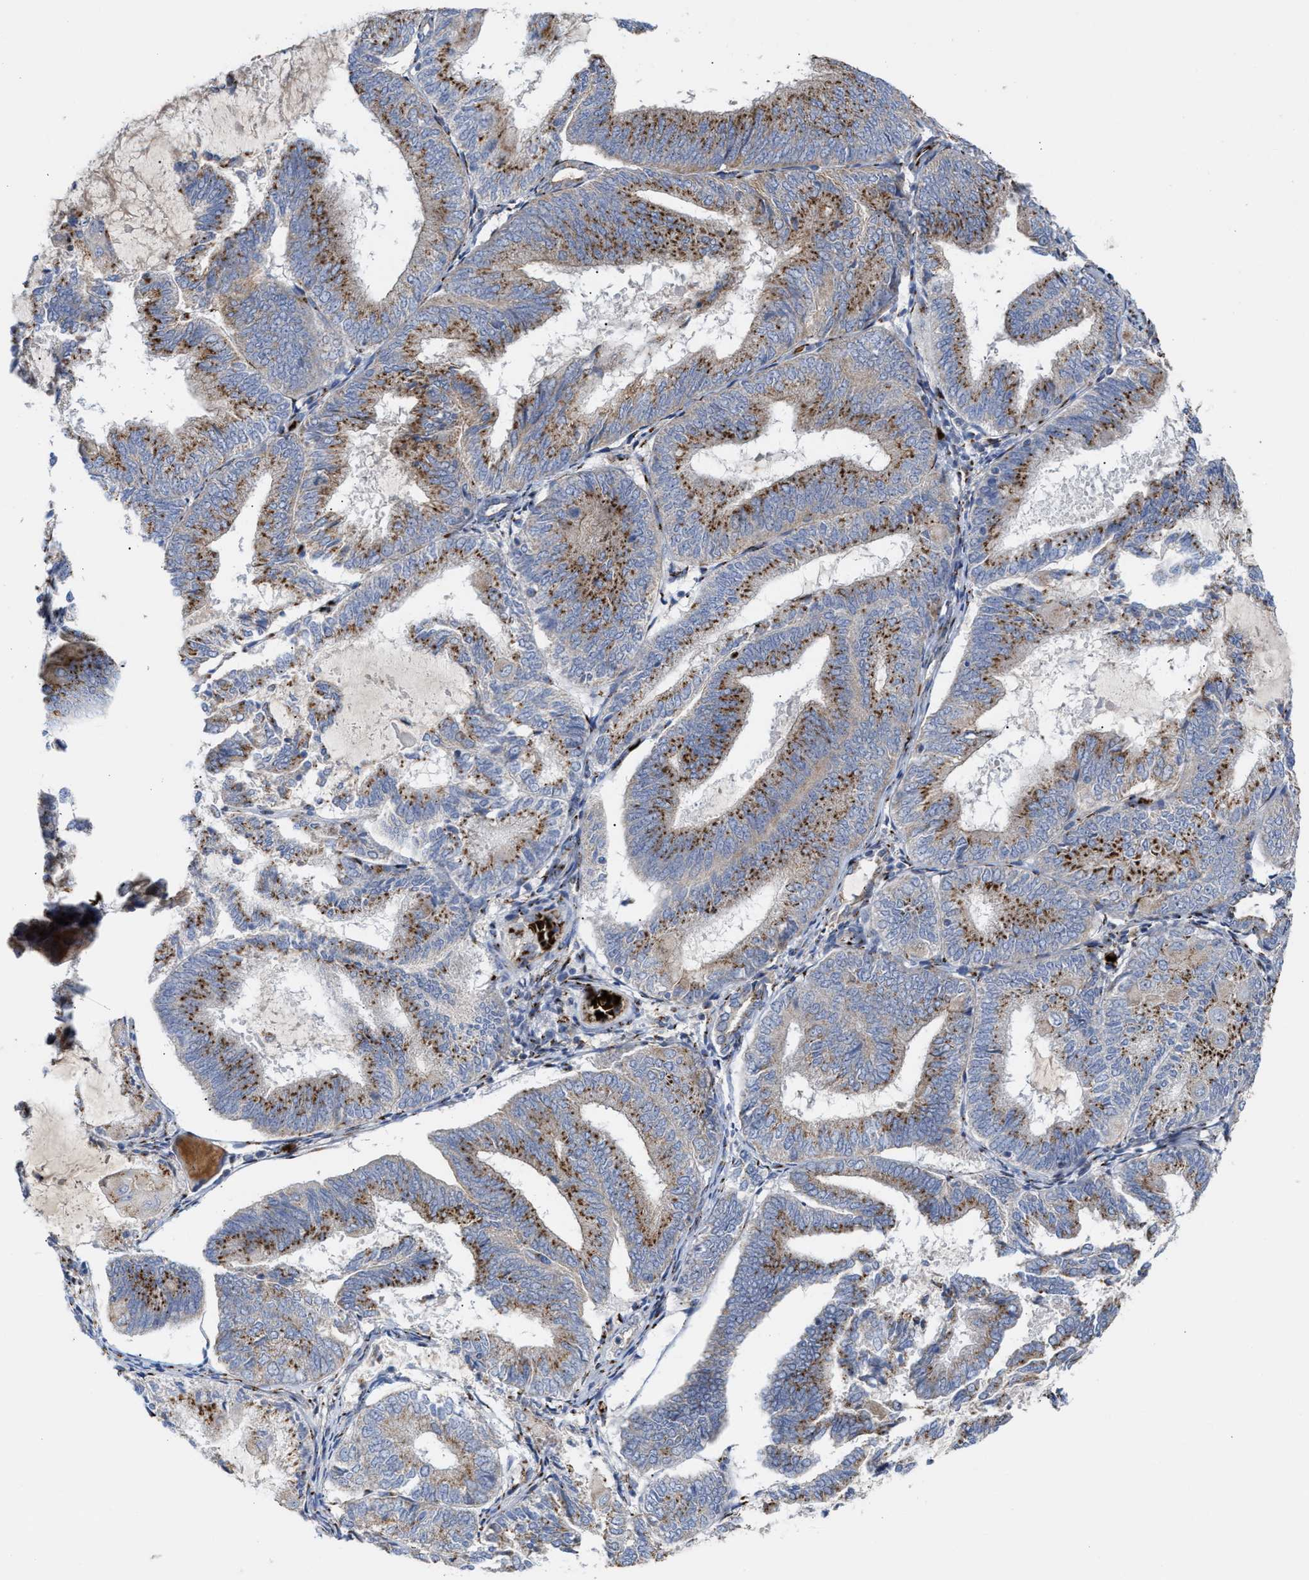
{"staining": {"intensity": "strong", "quantity": ">75%", "location": "cytoplasmic/membranous"}, "tissue": "endometrial cancer", "cell_type": "Tumor cells", "image_type": "cancer", "snomed": [{"axis": "morphology", "description": "Adenocarcinoma, NOS"}, {"axis": "topography", "description": "Endometrium"}], "caption": "Immunohistochemistry (IHC) photomicrograph of neoplastic tissue: endometrial cancer stained using immunohistochemistry (IHC) shows high levels of strong protein expression localized specifically in the cytoplasmic/membranous of tumor cells, appearing as a cytoplasmic/membranous brown color.", "gene": "CCL2", "patient": {"sex": "female", "age": 81}}